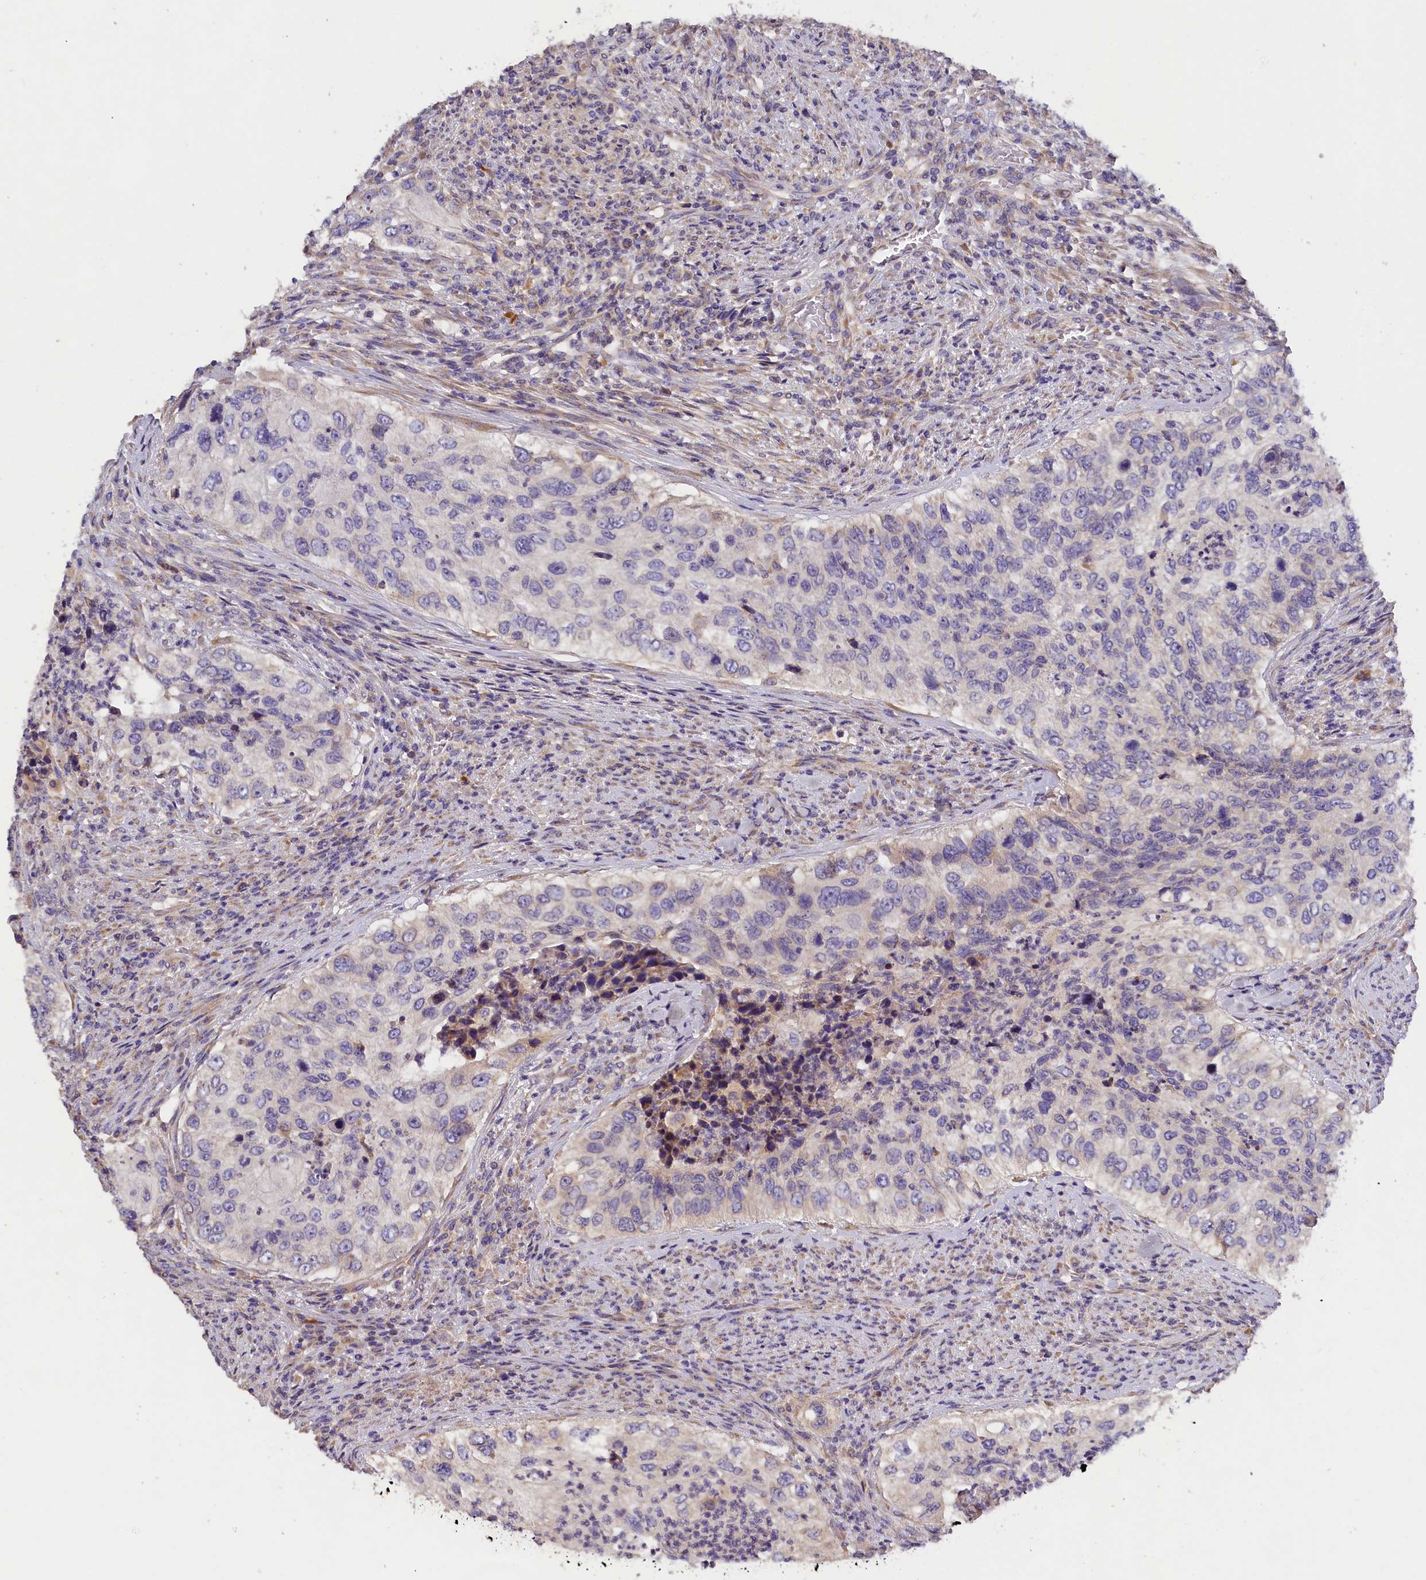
{"staining": {"intensity": "weak", "quantity": "<25%", "location": "cytoplasmic/membranous"}, "tissue": "urothelial cancer", "cell_type": "Tumor cells", "image_type": "cancer", "snomed": [{"axis": "morphology", "description": "Urothelial carcinoma, High grade"}, {"axis": "topography", "description": "Urinary bladder"}], "caption": "The IHC micrograph has no significant expression in tumor cells of urothelial cancer tissue.", "gene": "ST7L", "patient": {"sex": "female", "age": 60}}